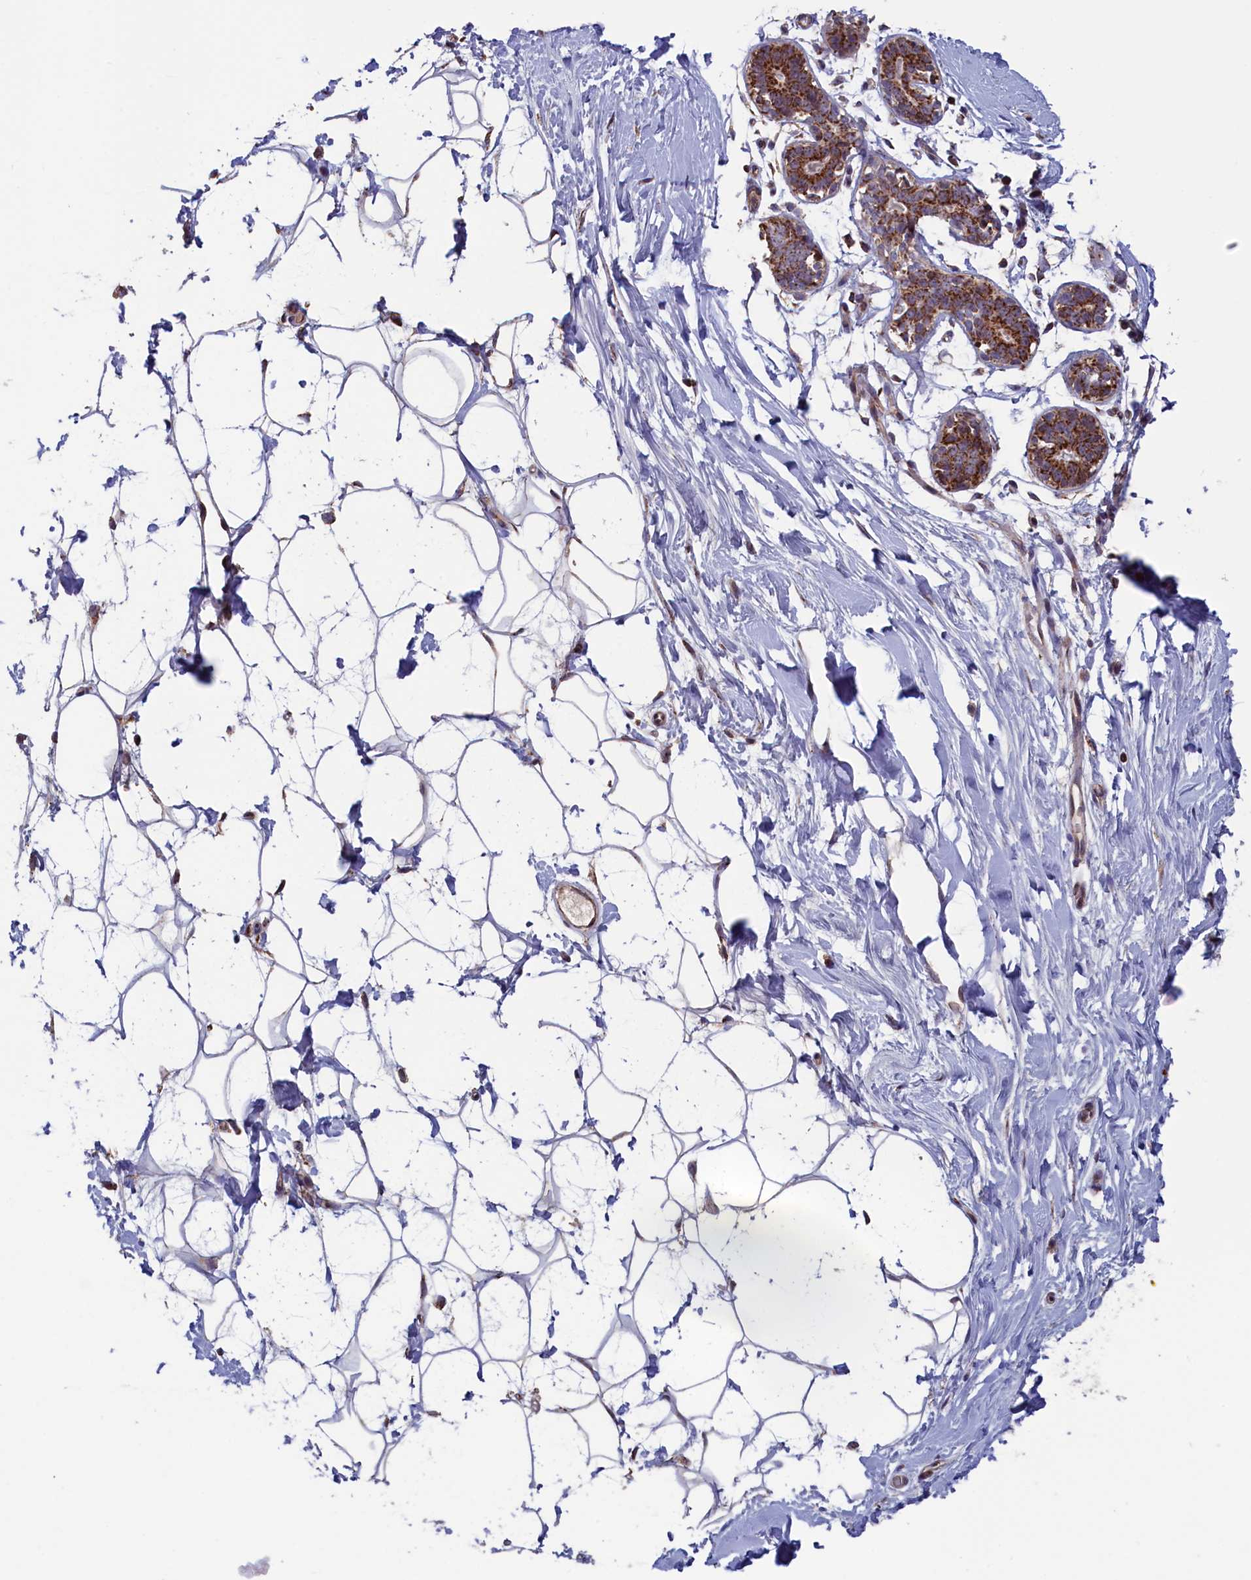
{"staining": {"intensity": "weak", "quantity": ">75%", "location": "cytoplasmic/membranous"}, "tissue": "adipose tissue", "cell_type": "Adipocytes", "image_type": "normal", "snomed": [{"axis": "morphology", "description": "Normal tissue, NOS"}, {"axis": "topography", "description": "Breast"}], "caption": "Adipose tissue stained for a protein exhibits weak cytoplasmic/membranous positivity in adipocytes. Using DAB (3,3'-diaminobenzidine) (brown) and hematoxylin (blue) stains, captured at high magnification using brightfield microscopy.", "gene": "TIMM44", "patient": {"sex": "female", "age": 26}}